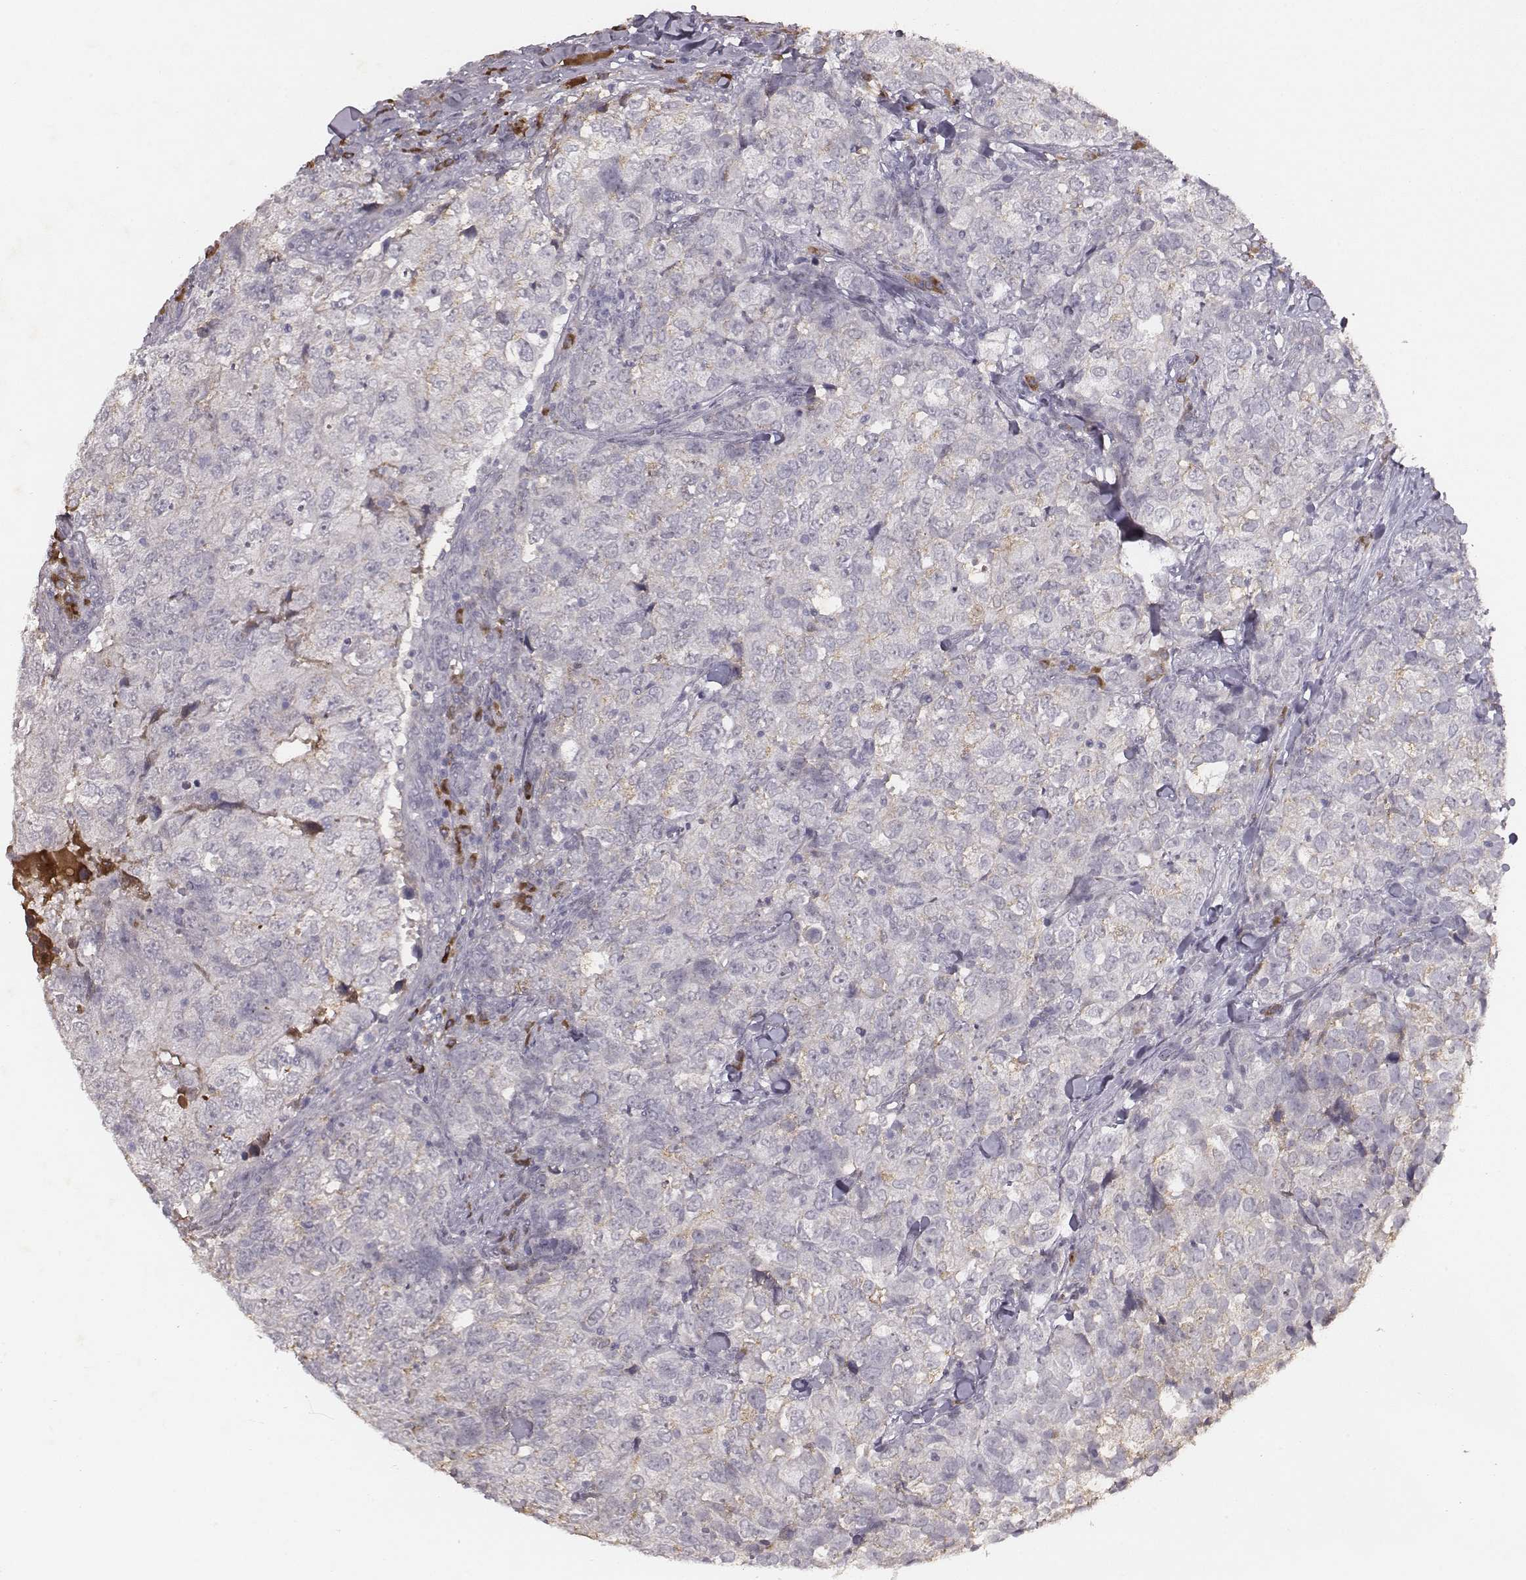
{"staining": {"intensity": "negative", "quantity": "none", "location": "none"}, "tissue": "breast cancer", "cell_type": "Tumor cells", "image_type": "cancer", "snomed": [{"axis": "morphology", "description": "Duct carcinoma"}, {"axis": "topography", "description": "Breast"}], "caption": "The photomicrograph shows no significant staining in tumor cells of infiltrating ductal carcinoma (breast).", "gene": "SLC22A6", "patient": {"sex": "female", "age": 30}}